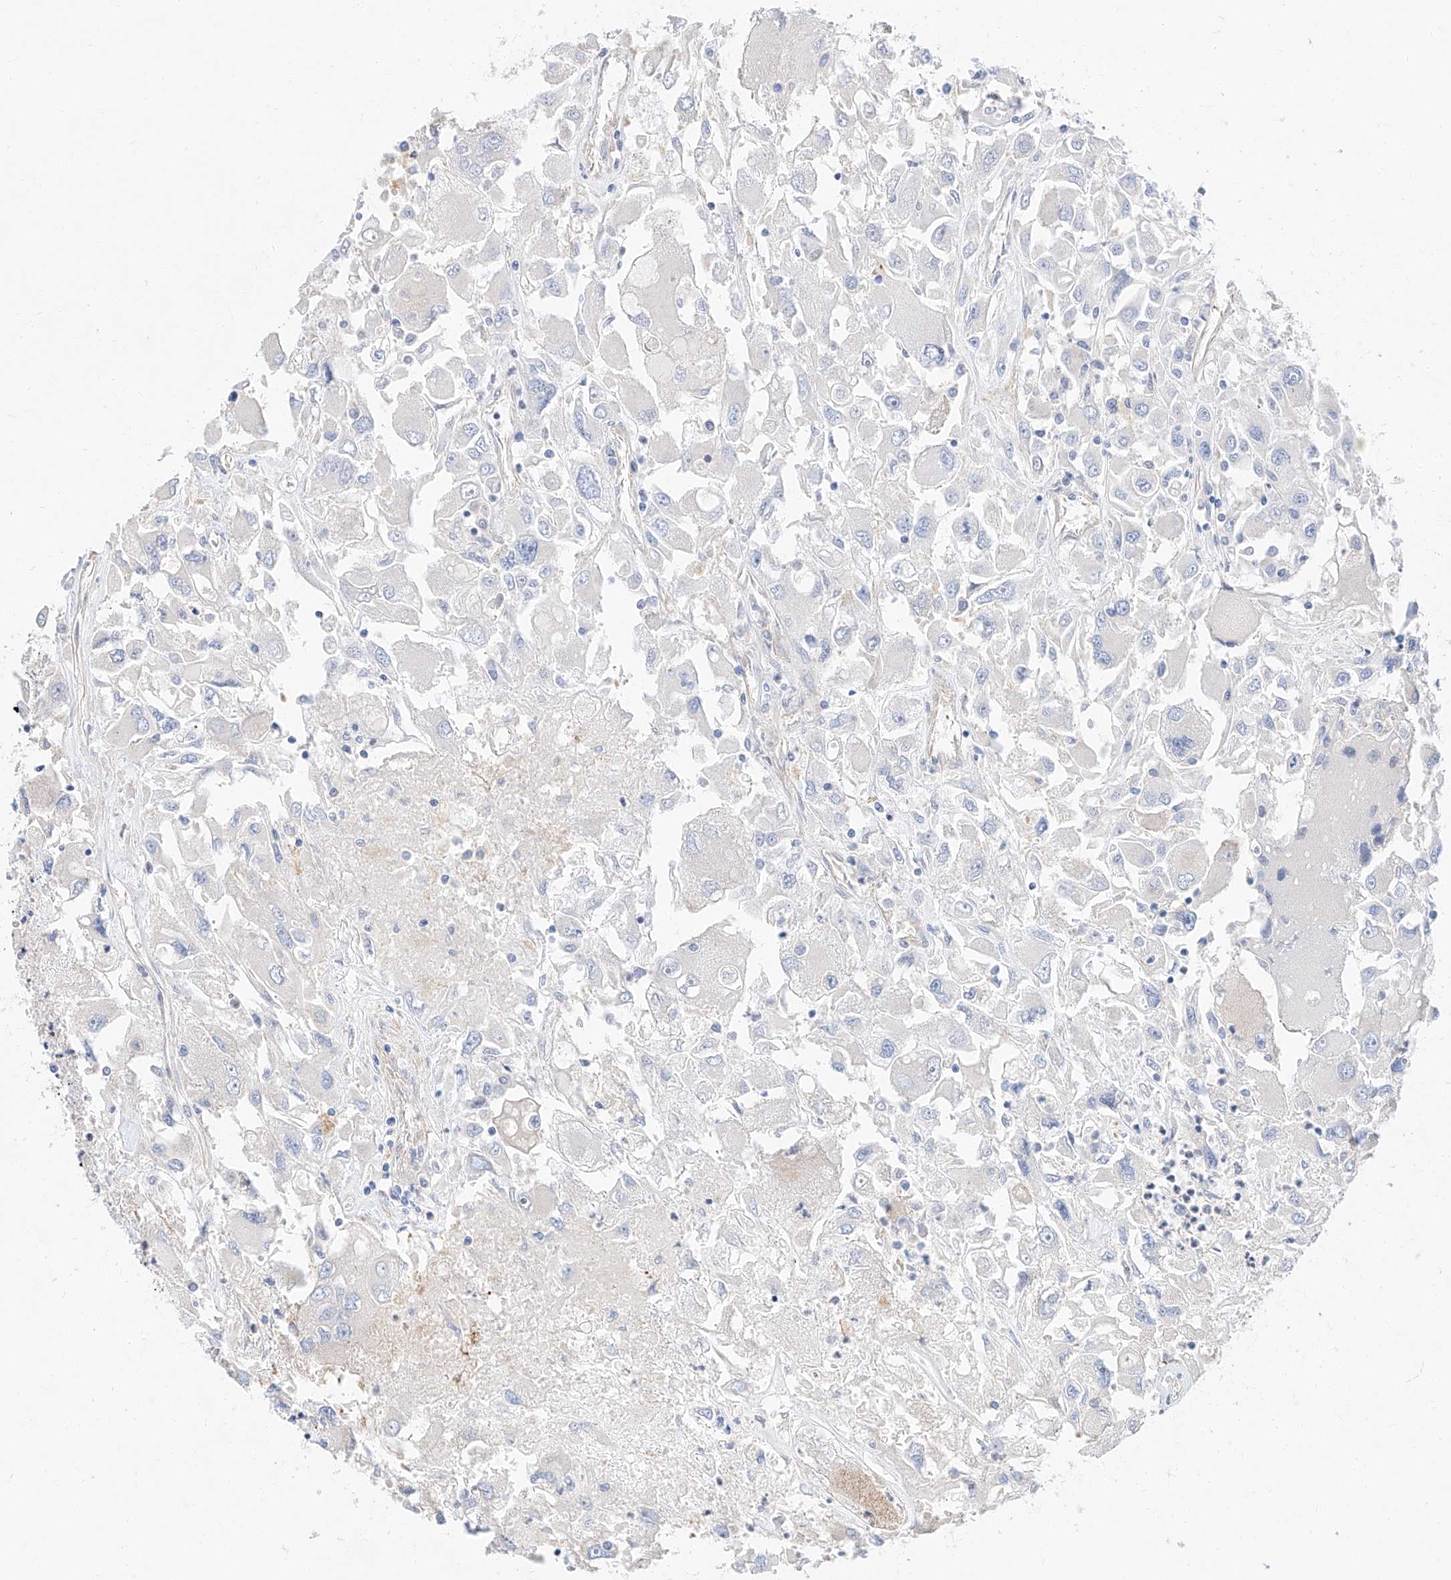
{"staining": {"intensity": "negative", "quantity": "none", "location": "none"}, "tissue": "renal cancer", "cell_type": "Tumor cells", "image_type": "cancer", "snomed": [{"axis": "morphology", "description": "Adenocarcinoma, NOS"}, {"axis": "topography", "description": "Kidney"}], "caption": "Adenocarcinoma (renal) was stained to show a protein in brown. There is no significant expression in tumor cells.", "gene": "GLMN", "patient": {"sex": "female", "age": 52}}